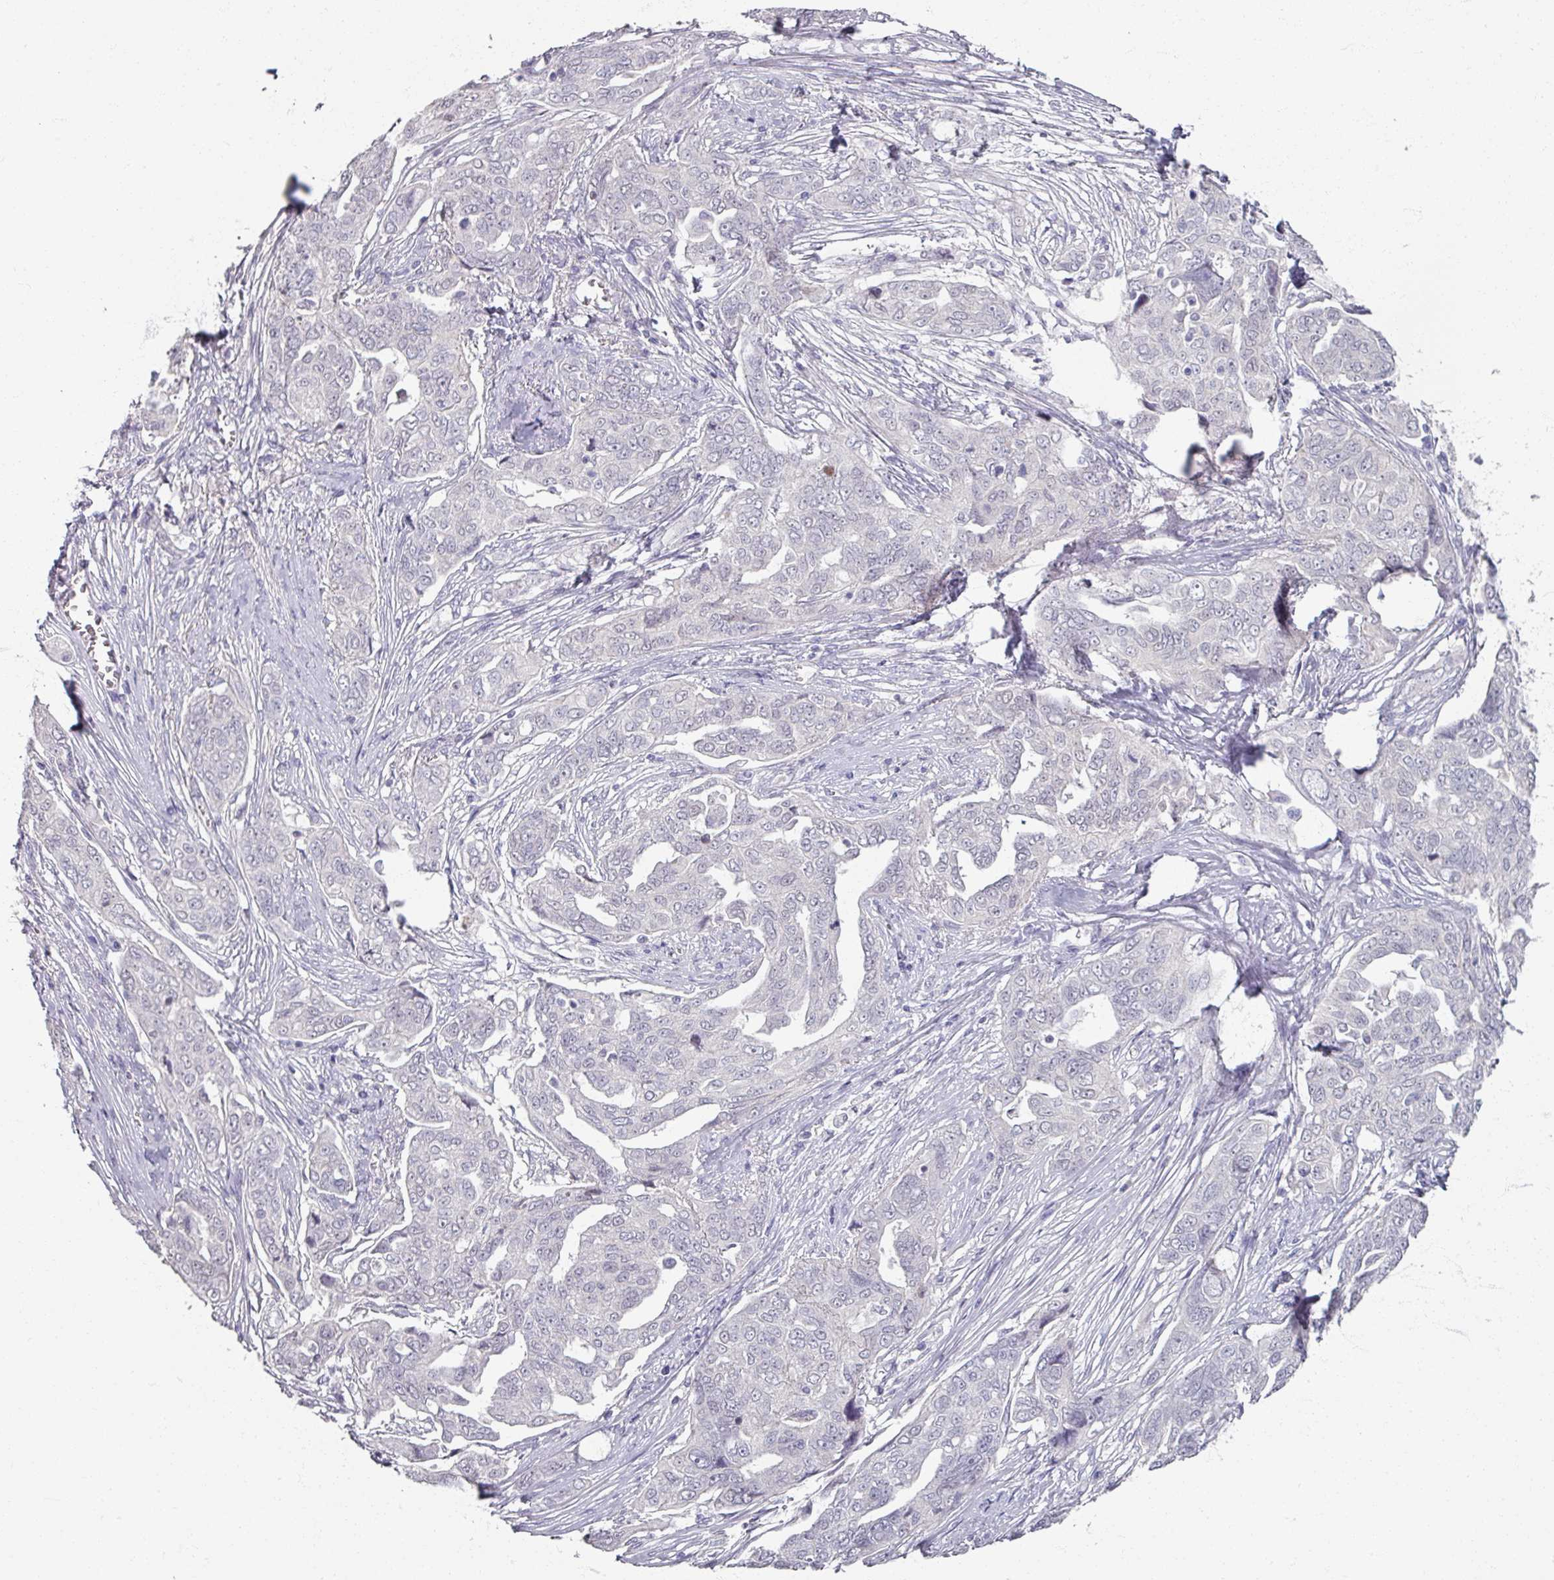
{"staining": {"intensity": "negative", "quantity": "none", "location": "none"}, "tissue": "ovarian cancer", "cell_type": "Tumor cells", "image_type": "cancer", "snomed": [{"axis": "morphology", "description": "Carcinoma, endometroid"}, {"axis": "topography", "description": "Ovary"}], "caption": "Immunohistochemistry (IHC) photomicrograph of ovarian cancer stained for a protein (brown), which displays no staining in tumor cells.", "gene": "SOX11", "patient": {"sex": "female", "age": 70}}